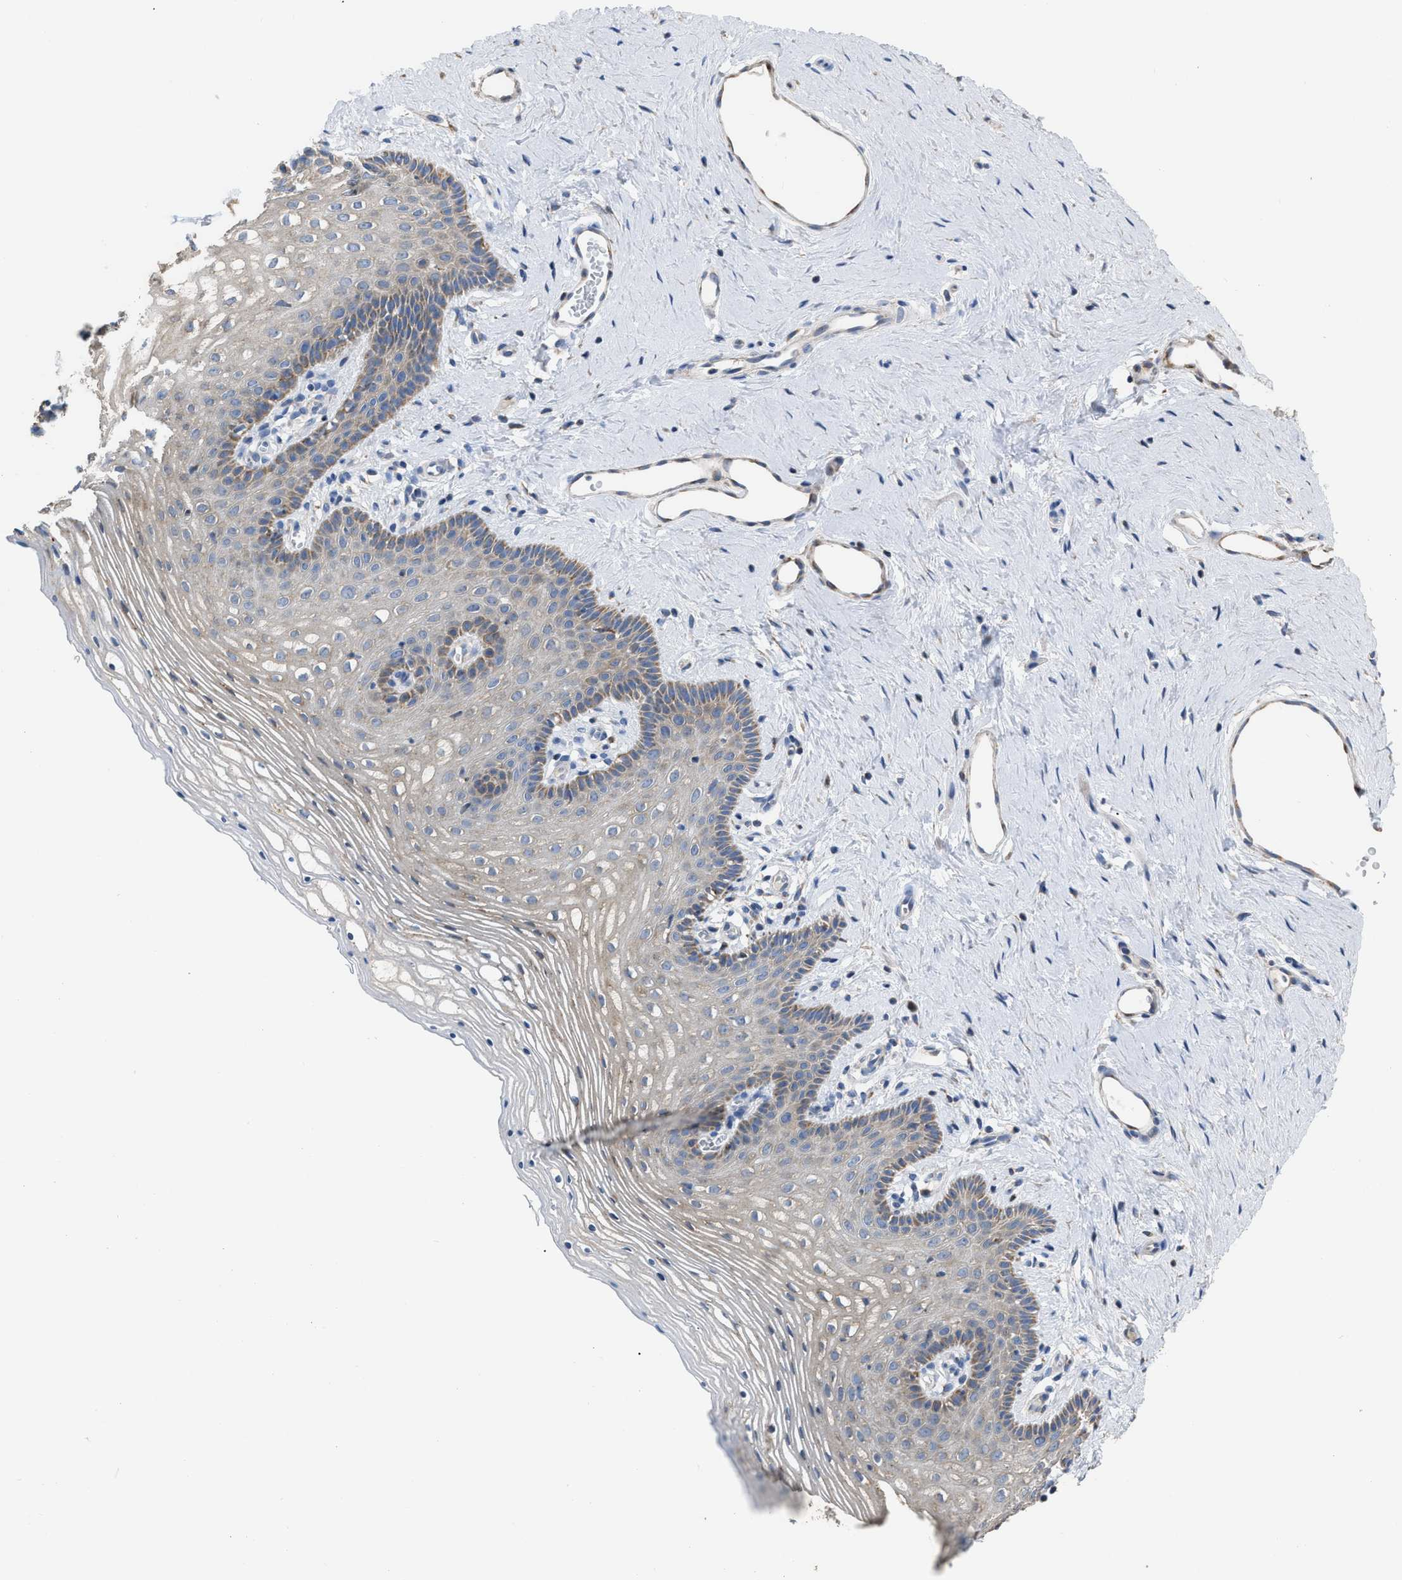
{"staining": {"intensity": "moderate", "quantity": ">75%", "location": "cytoplasmic/membranous"}, "tissue": "vagina", "cell_type": "Squamous epithelial cells", "image_type": "normal", "snomed": [{"axis": "morphology", "description": "Normal tissue, NOS"}, {"axis": "topography", "description": "Vagina"}], "caption": "Human vagina stained with a brown dye reveals moderate cytoplasmic/membranous positive staining in approximately >75% of squamous epithelial cells.", "gene": "AK2", "patient": {"sex": "female", "age": 32}}